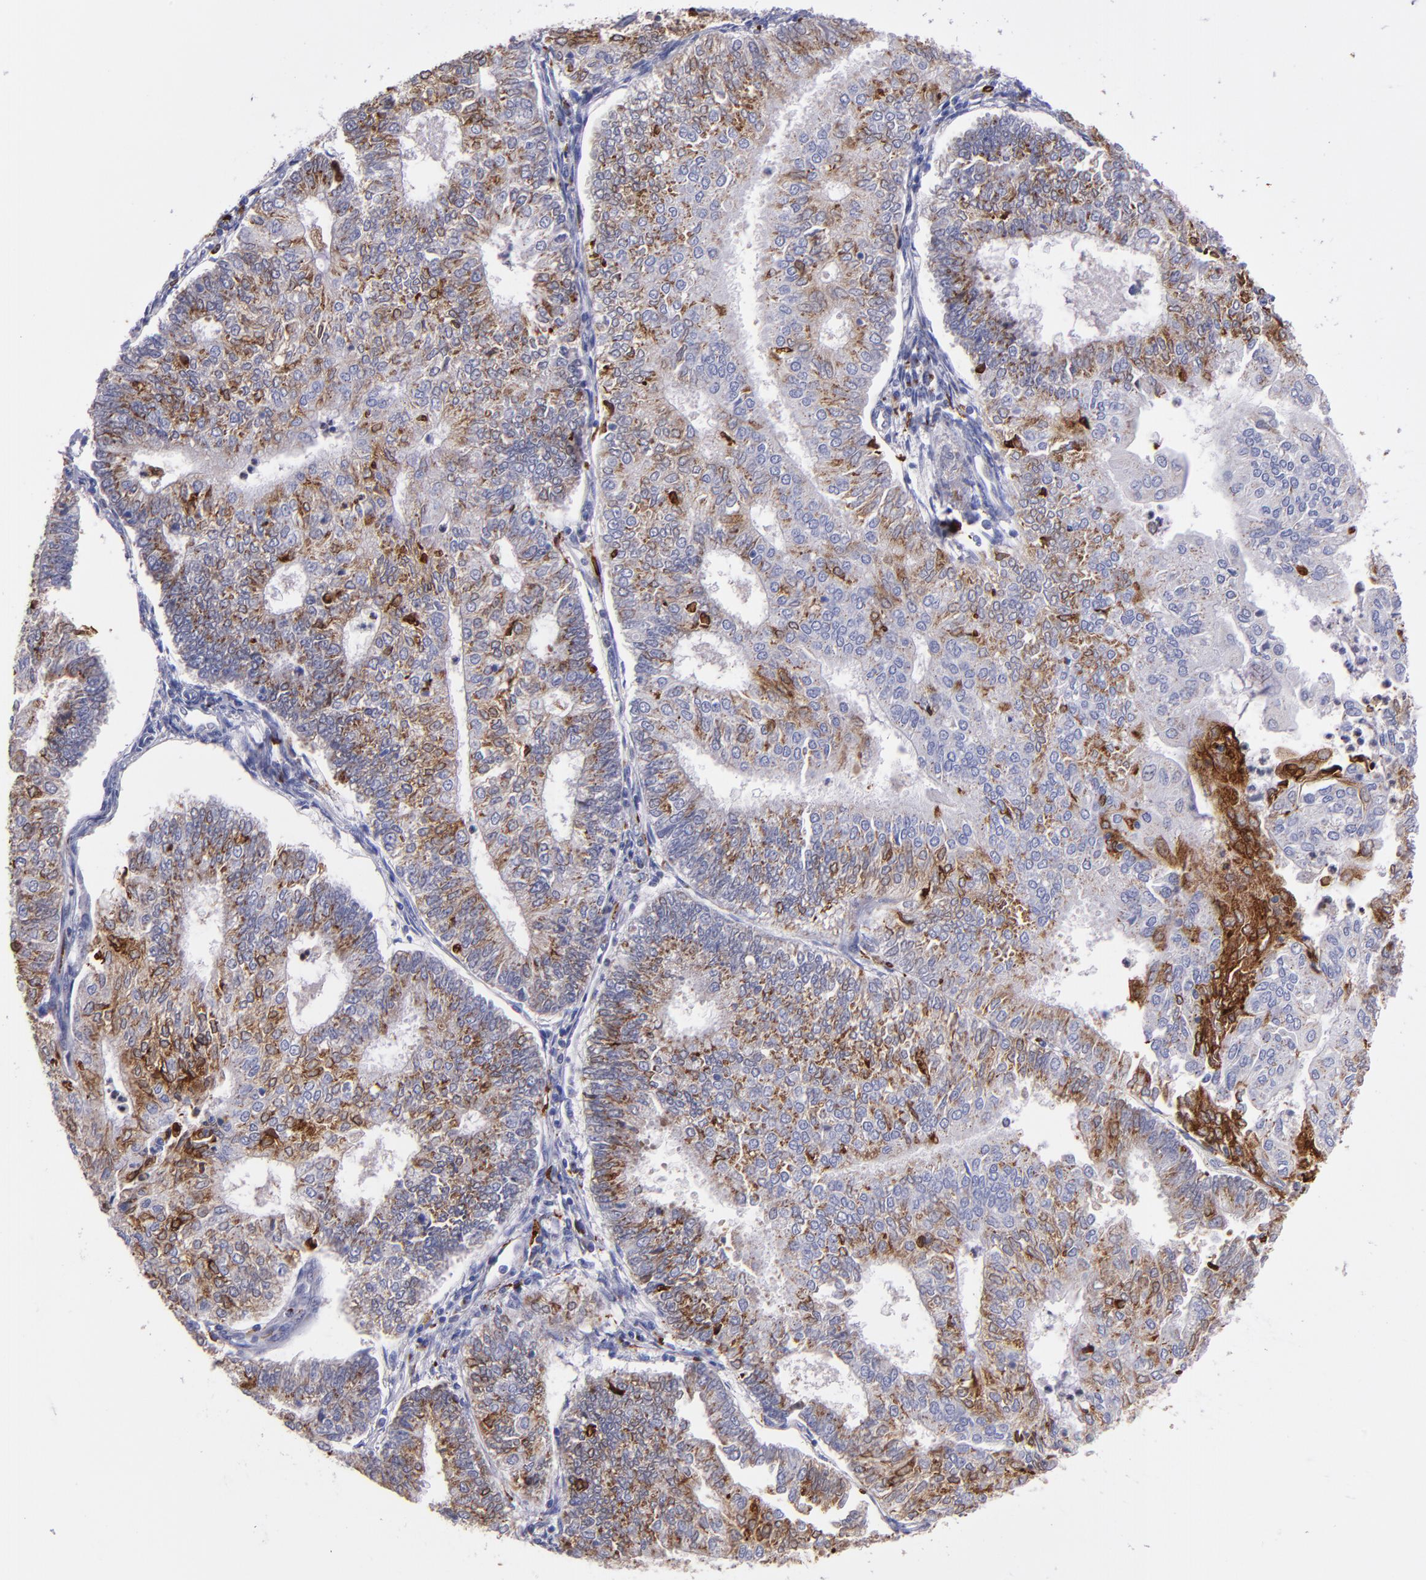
{"staining": {"intensity": "strong", "quantity": "25%-75%", "location": "cytoplasmic/membranous"}, "tissue": "endometrial cancer", "cell_type": "Tumor cells", "image_type": "cancer", "snomed": [{"axis": "morphology", "description": "Adenocarcinoma, NOS"}, {"axis": "topography", "description": "Endometrium"}], "caption": "Endometrial cancer was stained to show a protein in brown. There is high levels of strong cytoplasmic/membranous positivity in about 25%-75% of tumor cells. (DAB (3,3'-diaminobenzidine) IHC with brightfield microscopy, high magnification).", "gene": "PTGS1", "patient": {"sex": "female", "age": 59}}